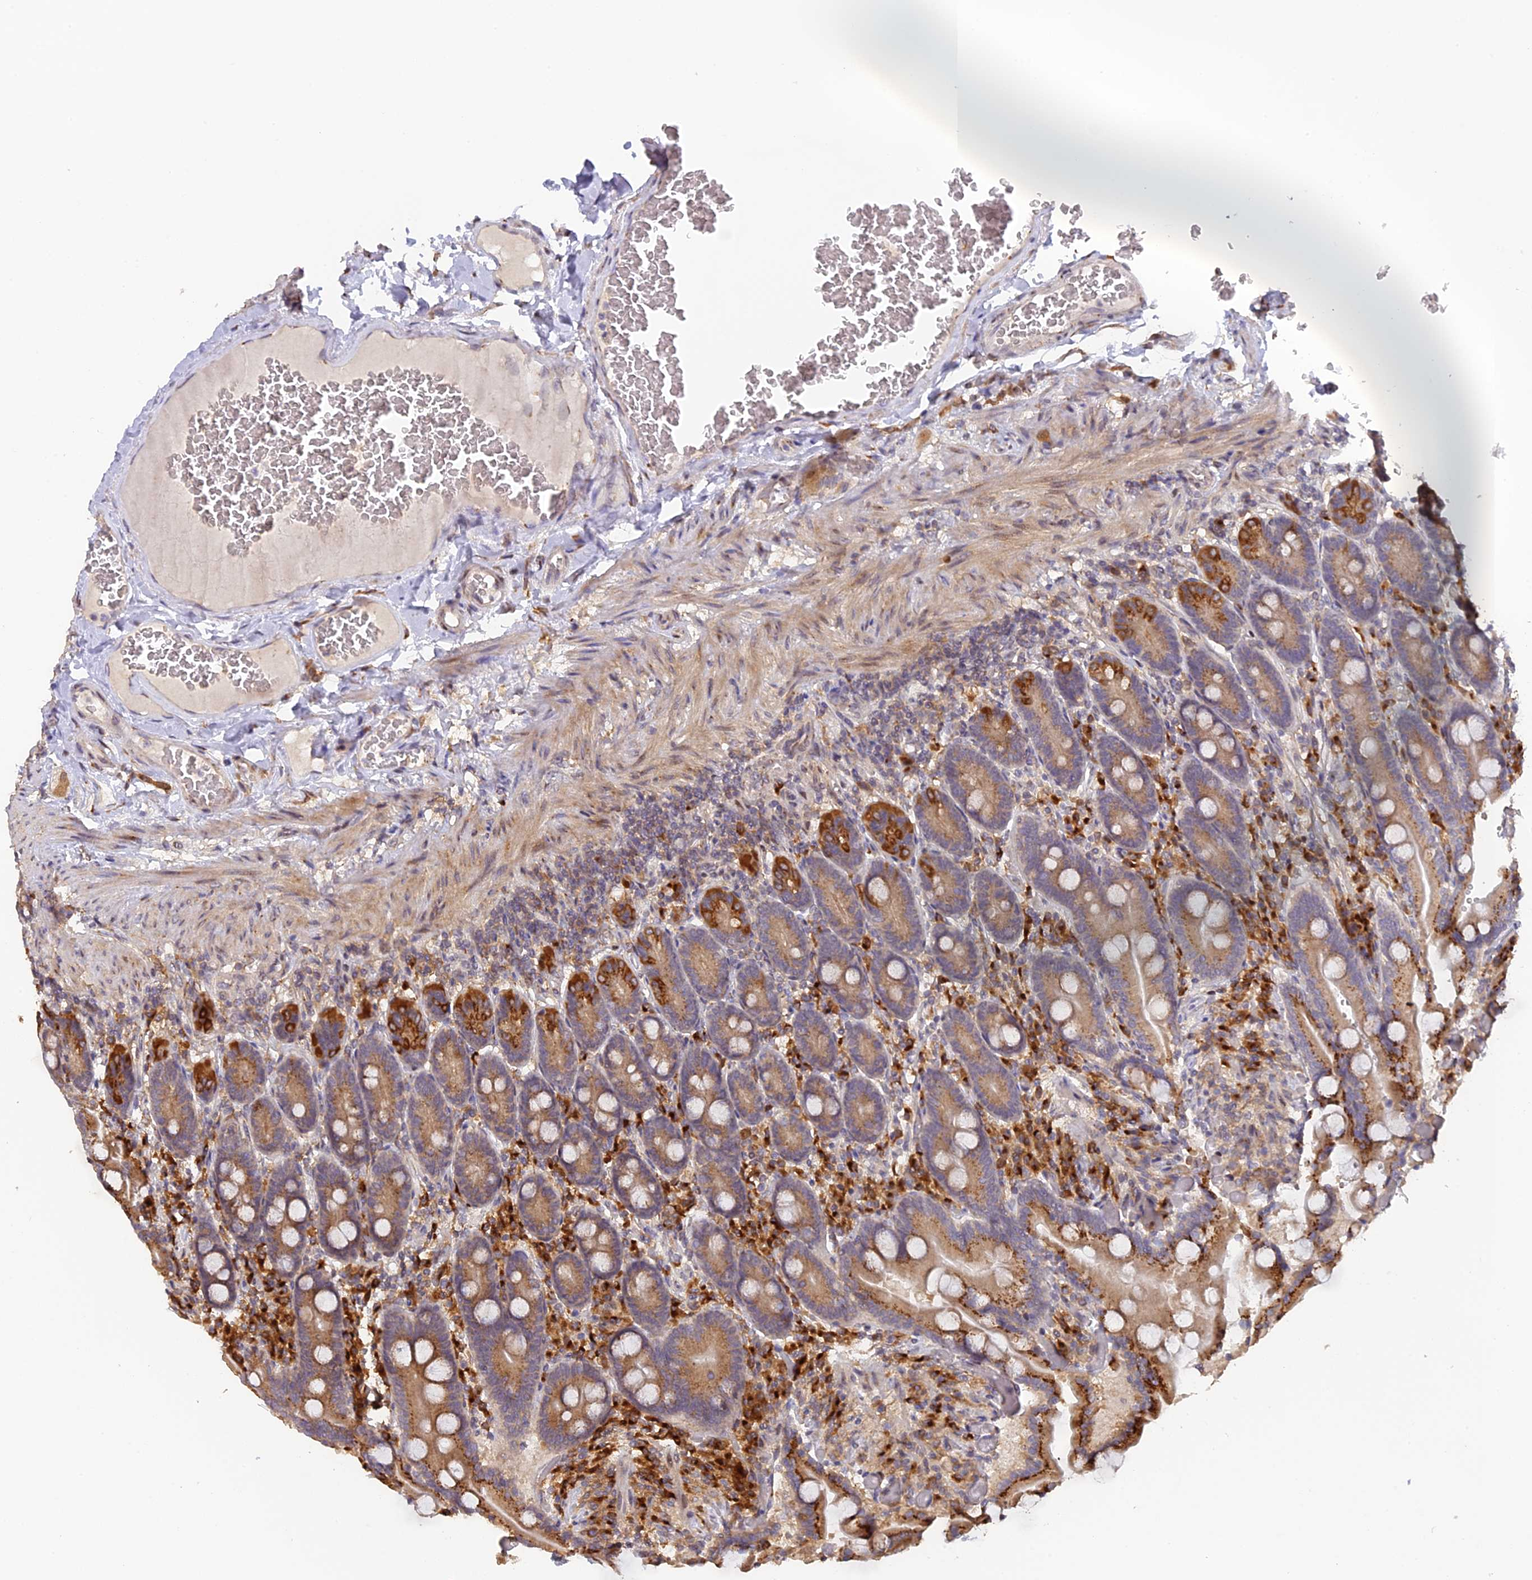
{"staining": {"intensity": "strong", "quantity": ">75%", "location": "cytoplasmic/membranous"}, "tissue": "duodenum", "cell_type": "Glandular cells", "image_type": "normal", "snomed": [{"axis": "morphology", "description": "Normal tissue, NOS"}, {"axis": "topography", "description": "Duodenum"}], "caption": "Protein staining of benign duodenum shows strong cytoplasmic/membranous positivity in approximately >75% of glandular cells. (DAB = brown stain, brightfield microscopy at high magnification).", "gene": "SNX17", "patient": {"sex": "female", "age": 62}}